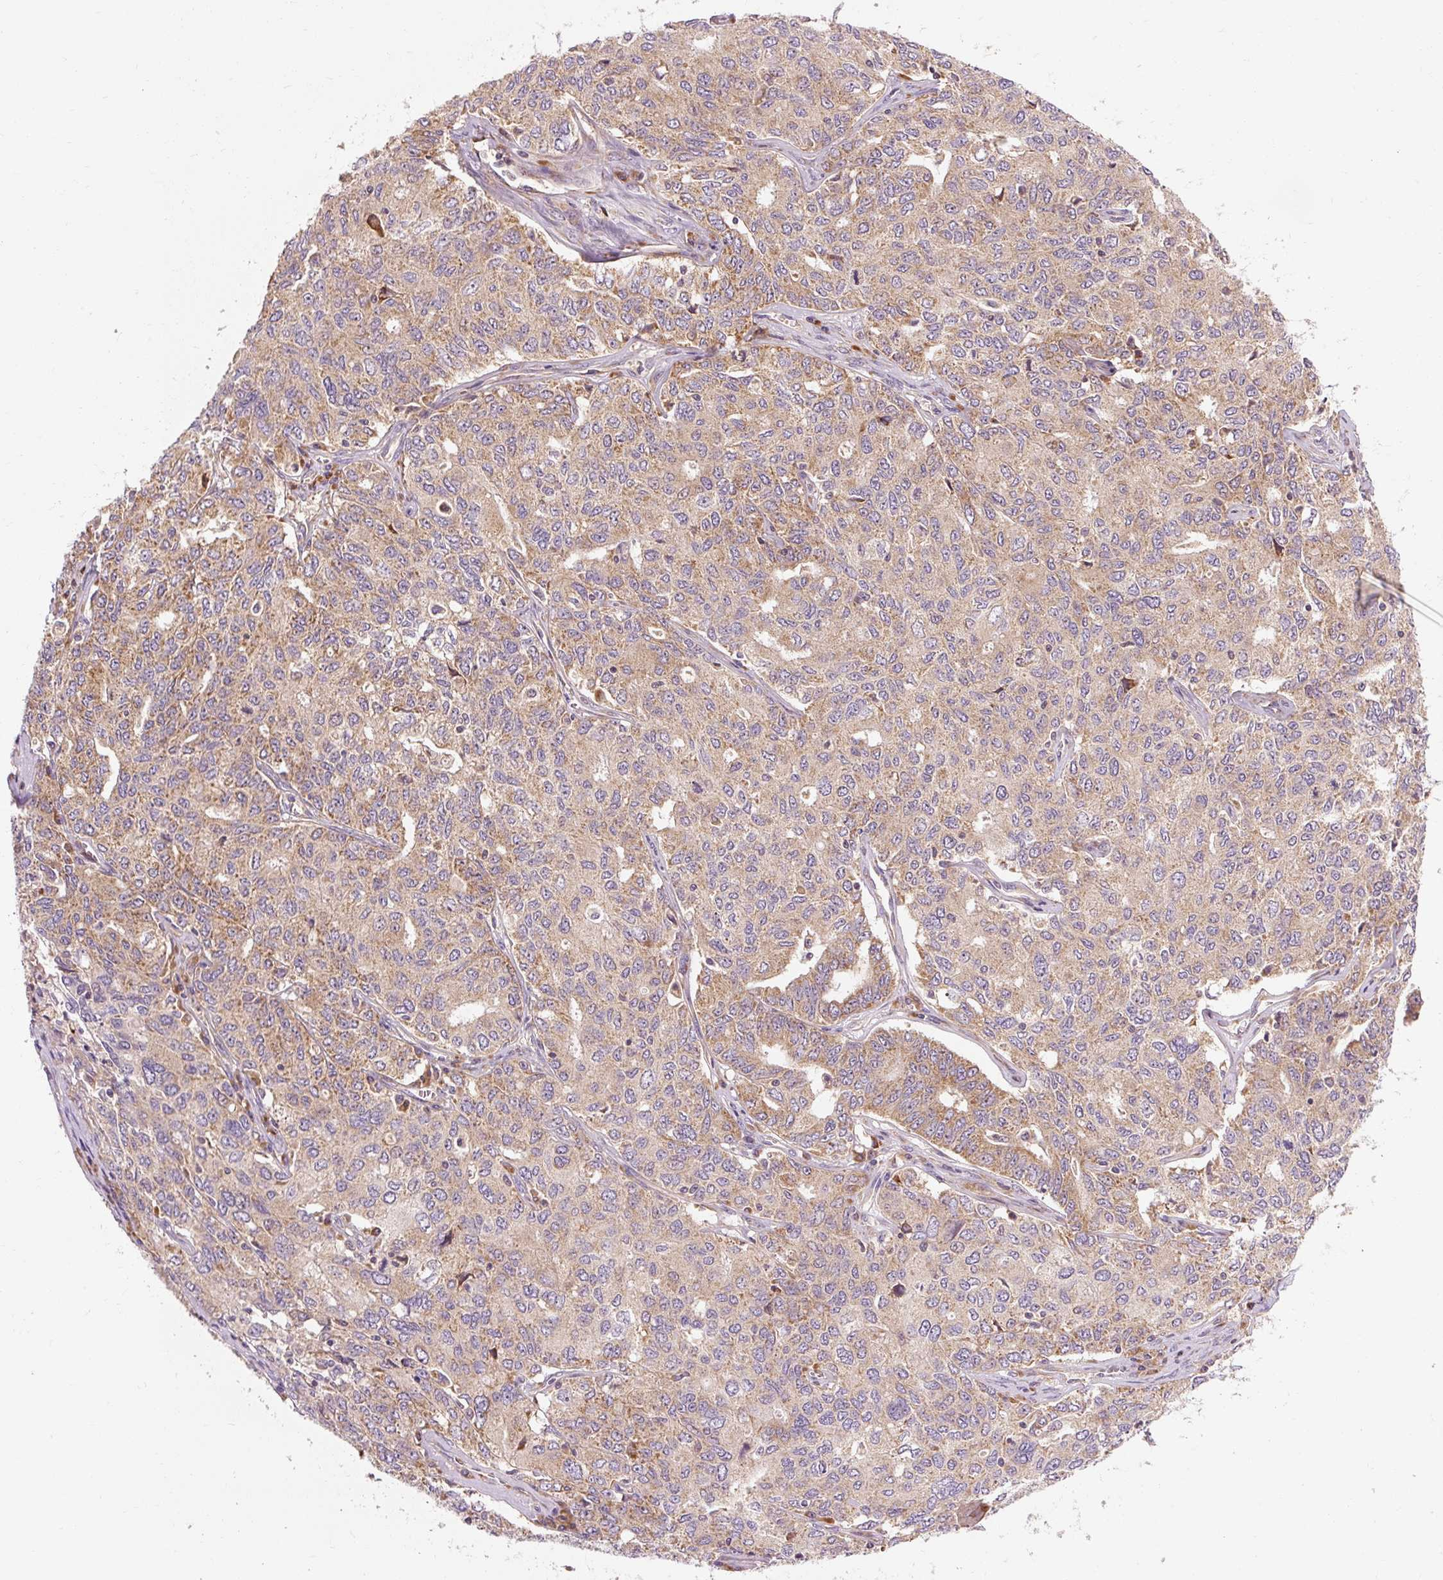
{"staining": {"intensity": "moderate", "quantity": "25%-75%", "location": "cytoplasmic/membranous"}, "tissue": "ovarian cancer", "cell_type": "Tumor cells", "image_type": "cancer", "snomed": [{"axis": "morphology", "description": "Carcinoma, endometroid"}, {"axis": "topography", "description": "Ovary"}], "caption": "This is an image of IHC staining of ovarian cancer (endometroid carcinoma), which shows moderate positivity in the cytoplasmic/membranous of tumor cells.", "gene": "PRSS48", "patient": {"sex": "female", "age": 62}}